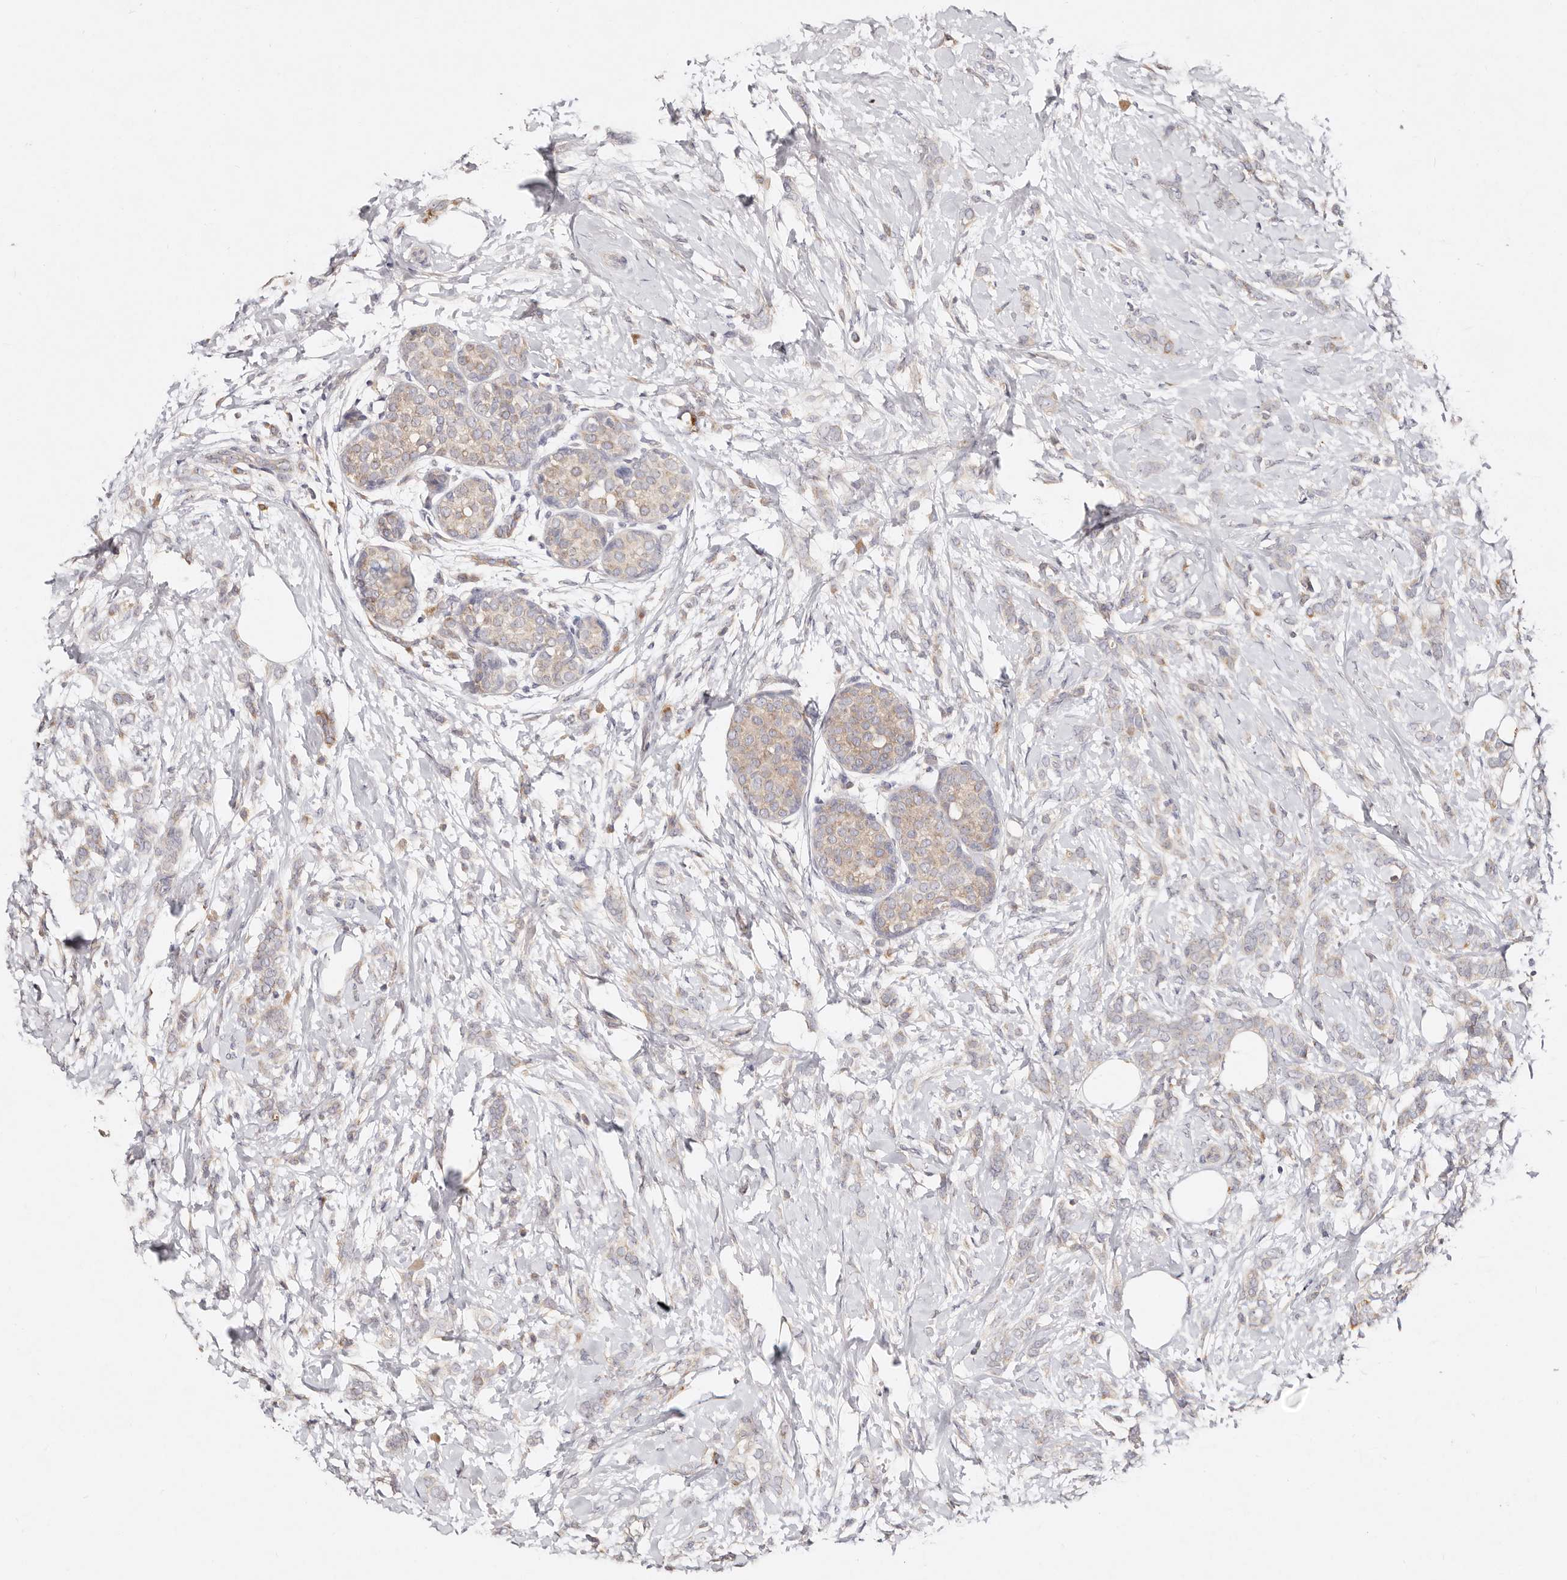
{"staining": {"intensity": "weak", "quantity": "25%-75%", "location": "cytoplasmic/membranous"}, "tissue": "breast cancer", "cell_type": "Tumor cells", "image_type": "cancer", "snomed": [{"axis": "morphology", "description": "Lobular carcinoma, in situ"}, {"axis": "morphology", "description": "Lobular carcinoma"}, {"axis": "topography", "description": "Breast"}], "caption": "Tumor cells demonstrate low levels of weak cytoplasmic/membranous positivity in approximately 25%-75% of cells in human breast cancer. (Brightfield microscopy of DAB IHC at high magnification).", "gene": "VIPAS39", "patient": {"sex": "female", "age": 41}}